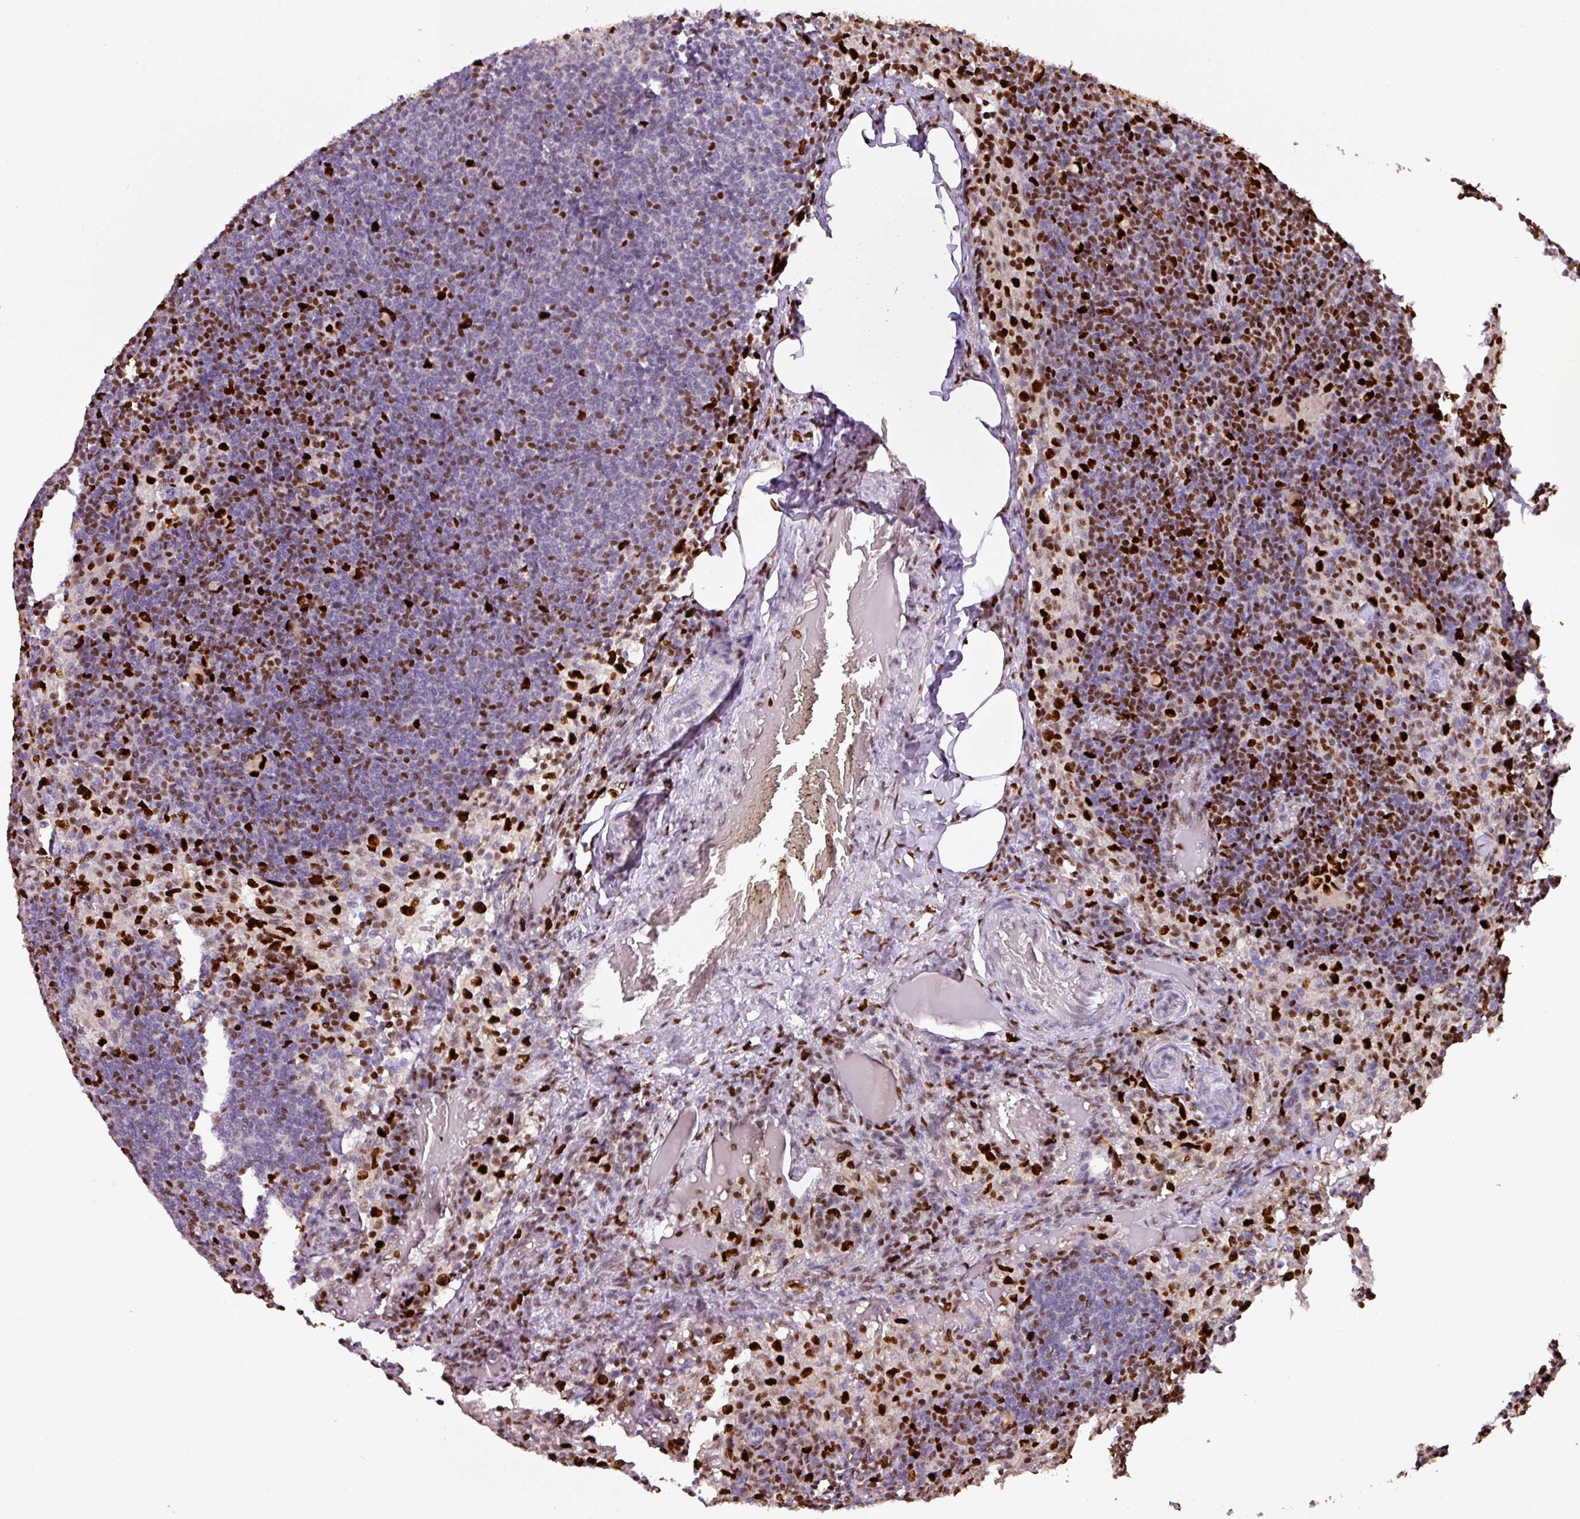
{"staining": {"intensity": "strong", "quantity": "<25%", "location": "nuclear"}, "tissue": "lymph node", "cell_type": "Germinal center cells", "image_type": "normal", "snomed": [{"axis": "morphology", "description": "Normal tissue, NOS"}, {"axis": "topography", "description": "Lymph node"}], "caption": "High-power microscopy captured an immunohistochemistry (IHC) image of normal lymph node, revealing strong nuclear positivity in approximately <25% of germinal center cells.", "gene": "SAMHD1", "patient": {"sex": "male", "age": 49}}